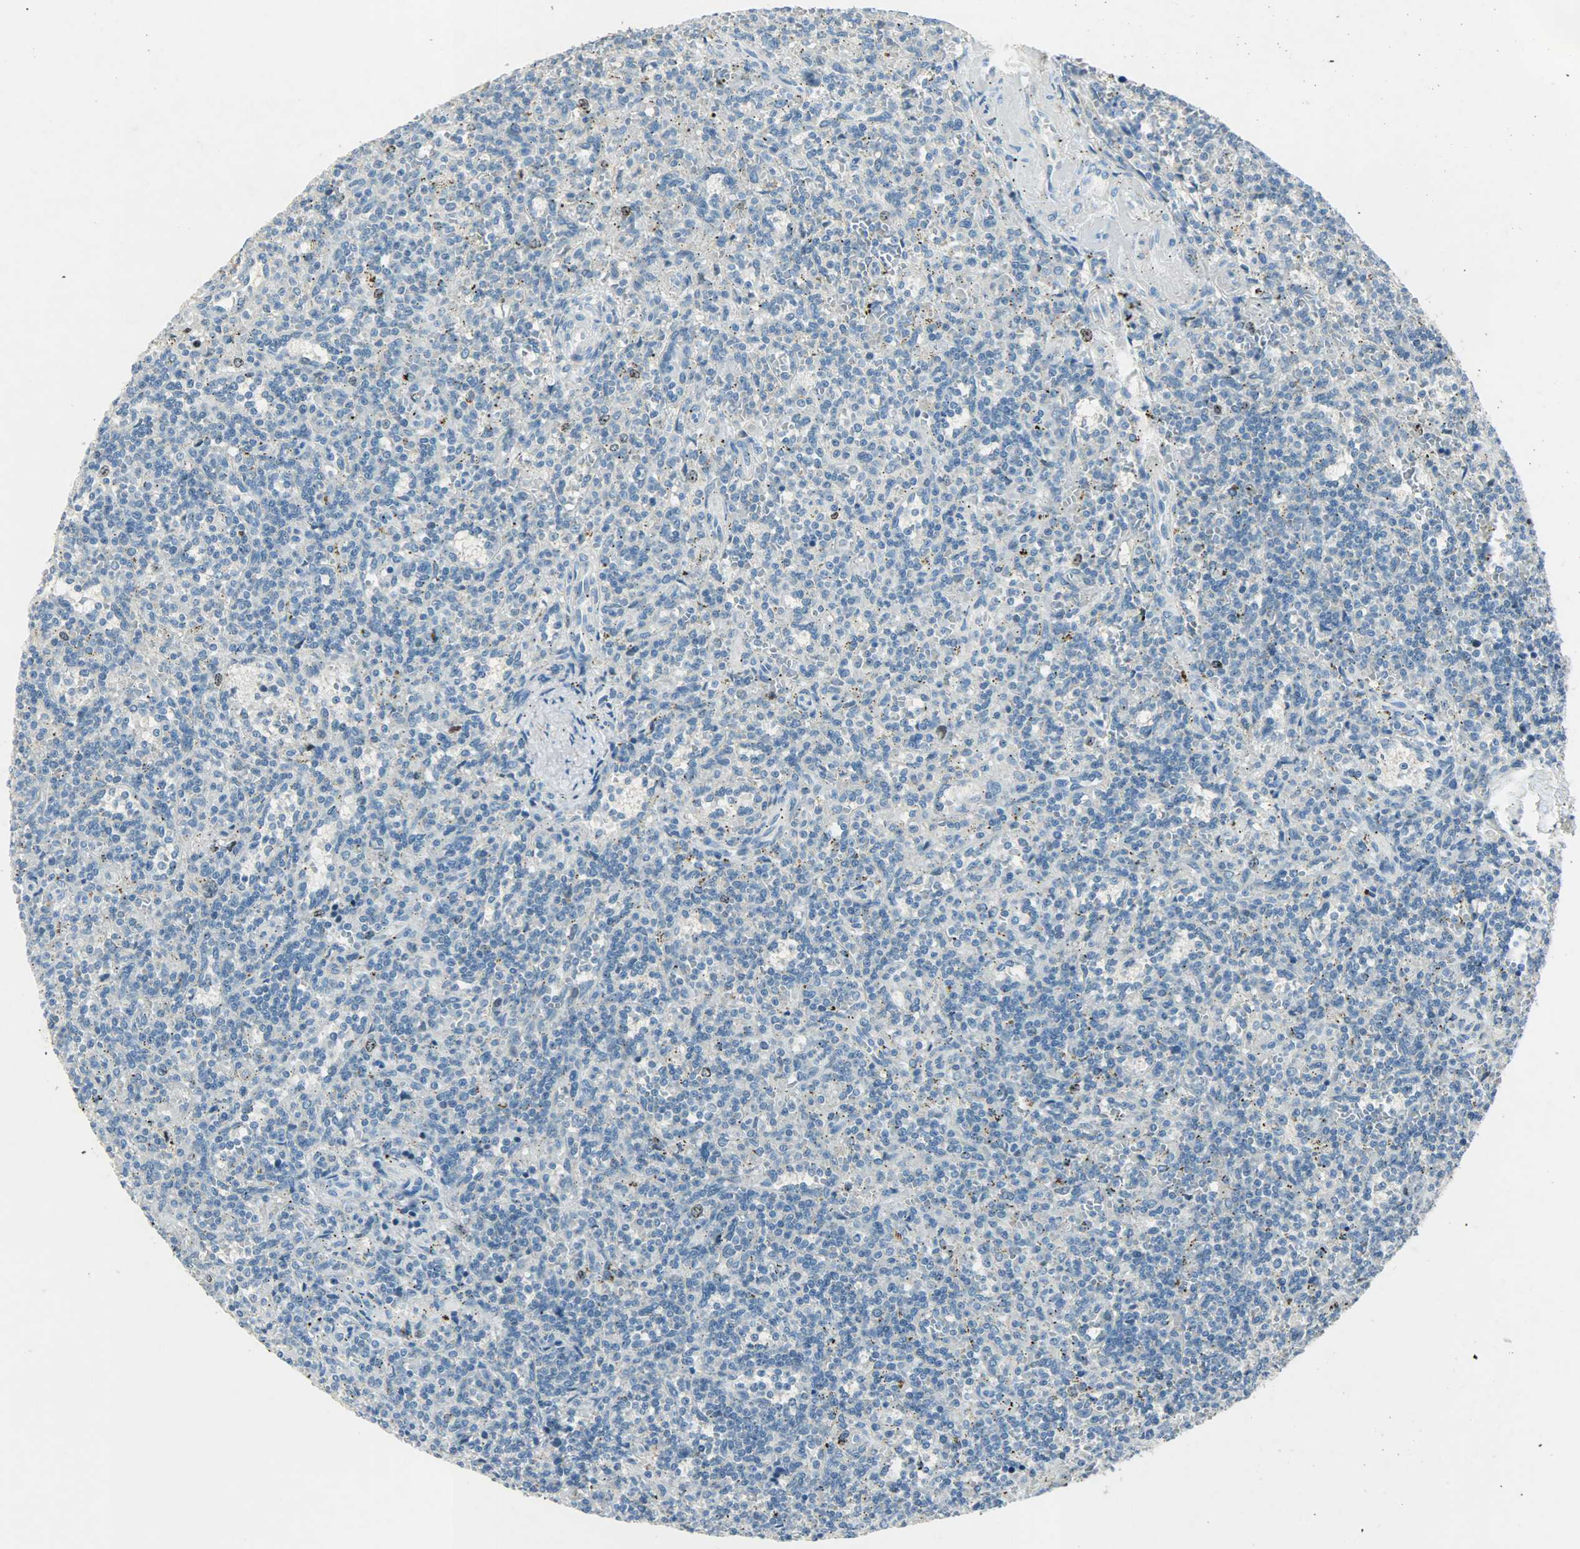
{"staining": {"intensity": "weak", "quantity": "<25%", "location": "nuclear"}, "tissue": "lymphoma", "cell_type": "Tumor cells", "image_type": "cancer", "snomed": [{"axis": "morphology", "description": "Malignant lymphoma, non-Hodgkin's type, Low grade"}, {"axis": "topography", "description": "Spleen"}], "caption": "There is no significant expression in tumor cells of lymphoma.", "gene": "AURKB", "patient": {"sex": "male", "age": 73}}